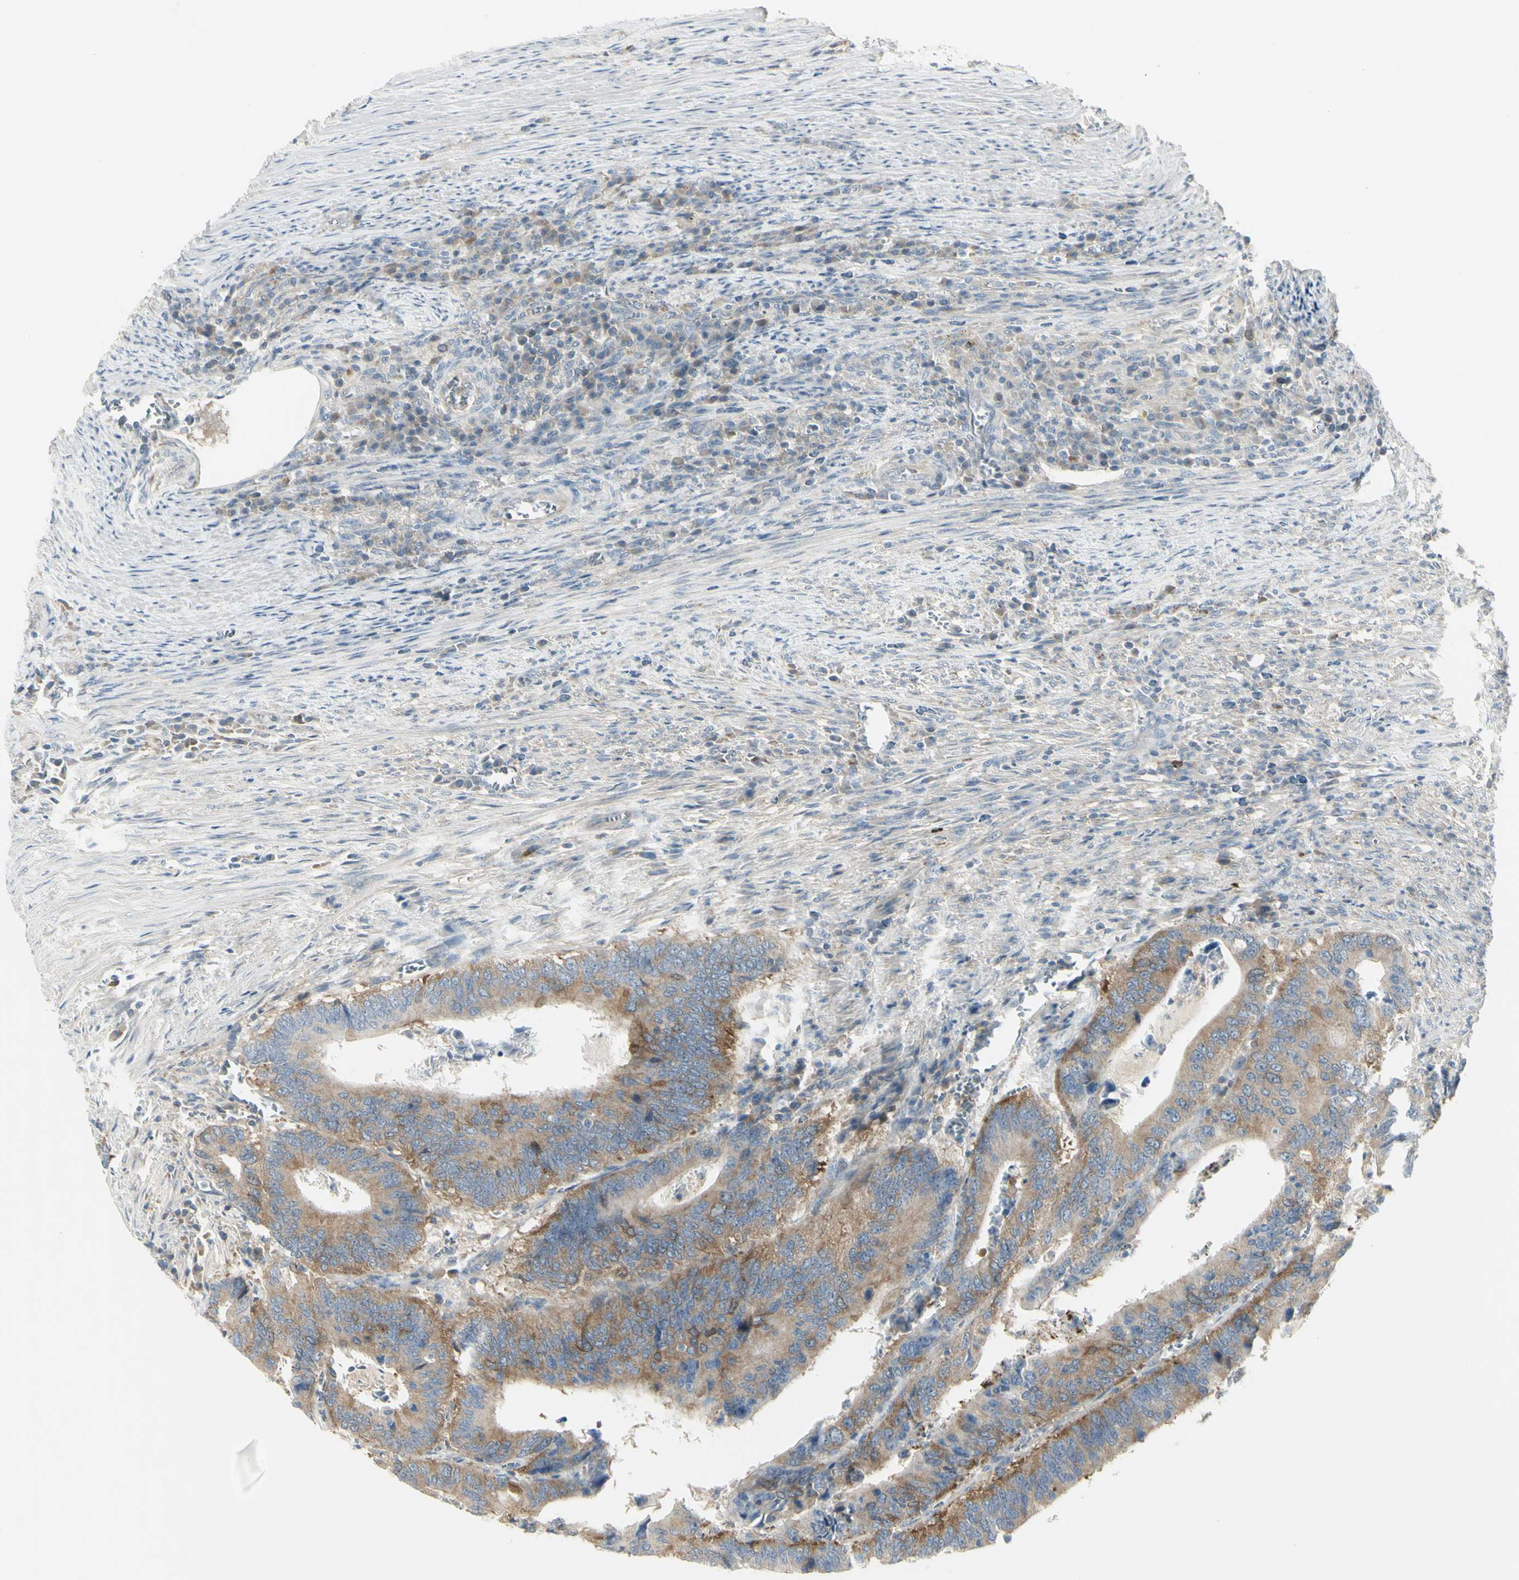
{"staining": {"intensity": "moderate", "quantity": "25%-75%", "location": "cytoplasmic/membranous"}, "tissue": "colorectal cancer", "cell_type": "Tumor cells", "image_type": "cancer", "snomed": [{"axis": "morphology", "description": "Adenocarcinoma, NOS"}, {"axis": "topography", "description": "Colon"}], "caption": "Colorectal cancer (adenocarcinoma) was stained to show a protein in brown. There is medium levels of moderate cytoplasmic/membranous staining in approximately 25%-75% of tumor cells. The staining was performed using DAB (3,3'-diaminobenzidine) to visualize the protein expression in brown, while the nuclei were stained in blue with hematoxylin (Magnification: 20x).", "gene": "CCNB2", "patient": {"sex": "male", "age": 72}}